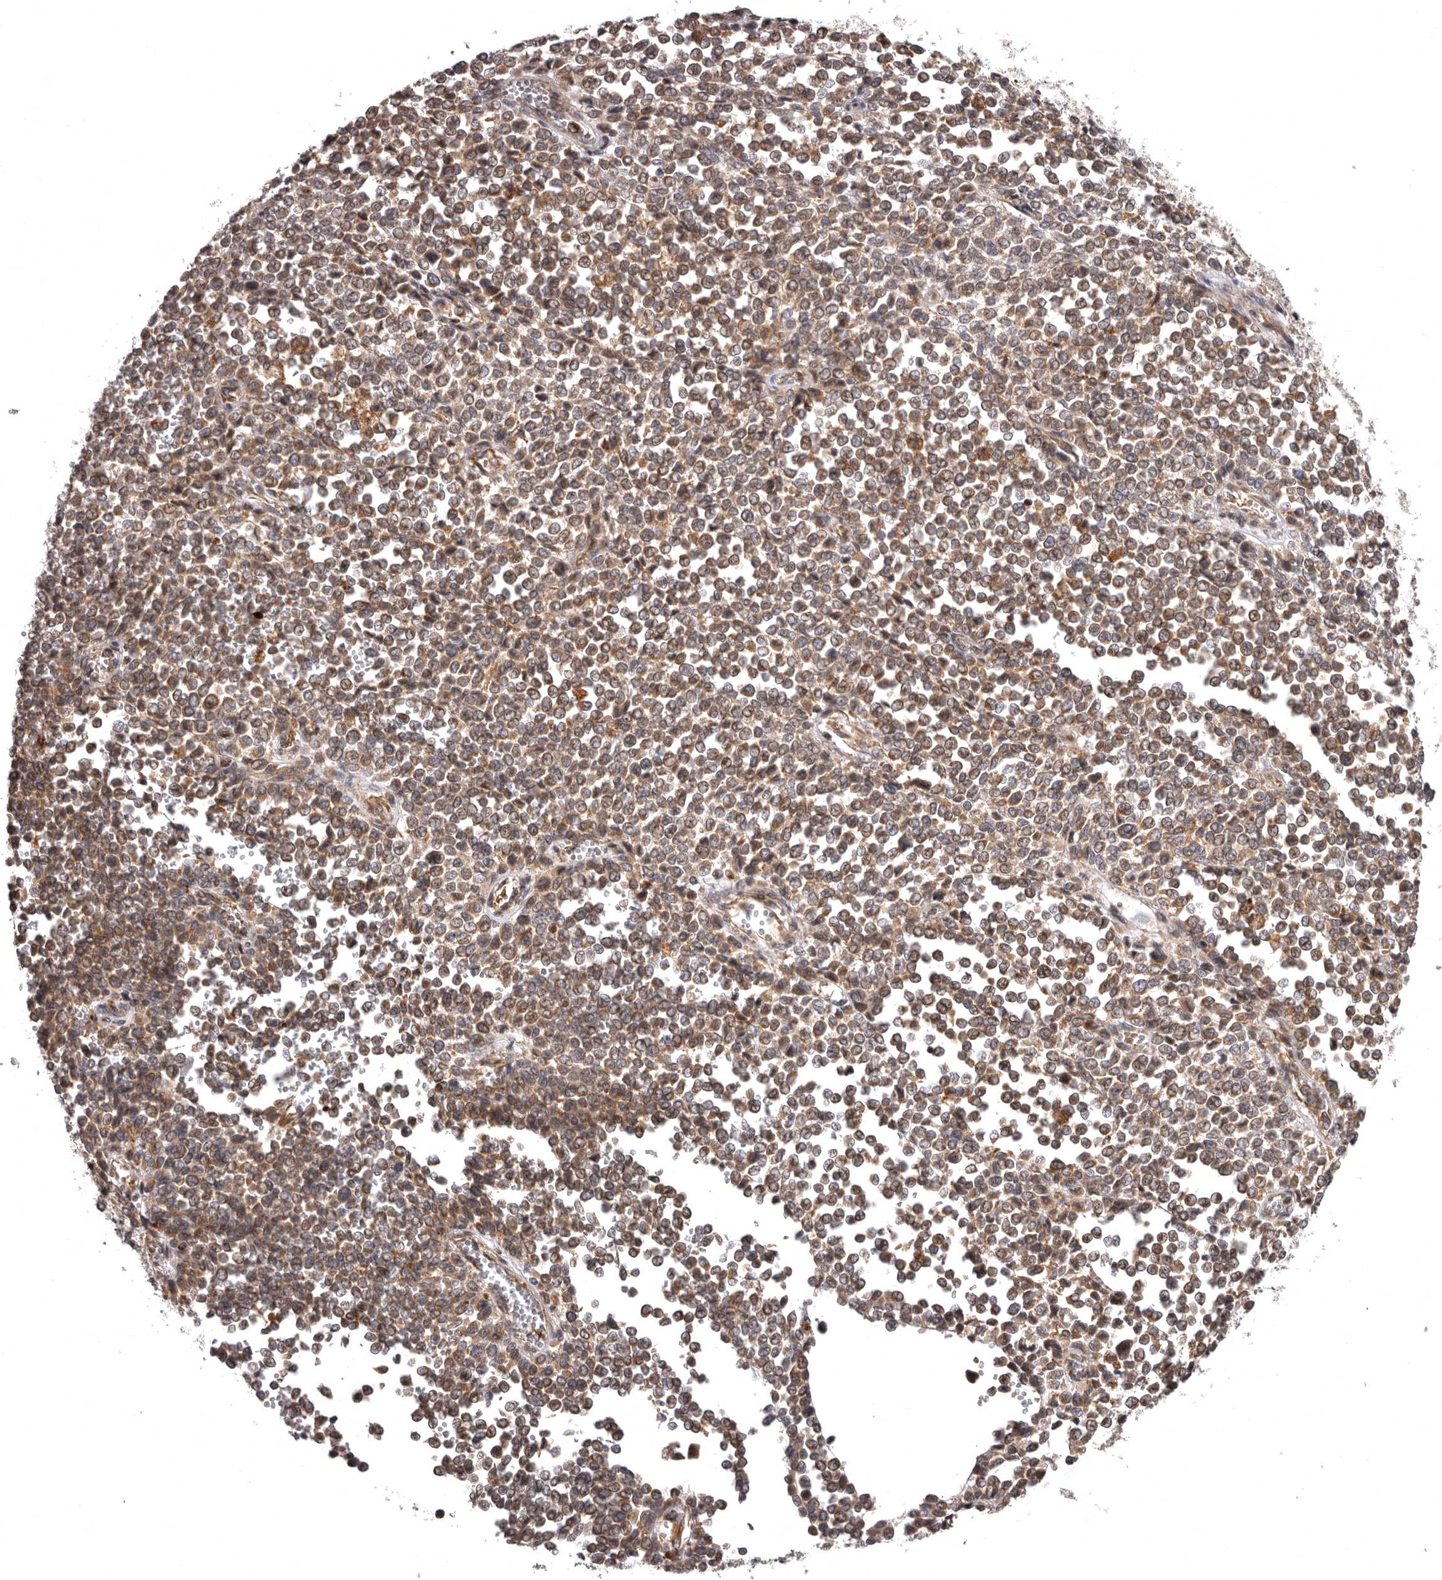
{"staining": {"intensity": "moderate", "quantity": ">75%", "location": "cytoplasmic/membranous"}, "tissue": "melanoma", "cell_type": "Tumor cells", "image_type": "cancer", "snomed": [{"axis": "morphology", "description": "Malignant melanoma, Metastatic site"}, {"axis": "topography", "description": "Pancreas"}], "caption": "Melanoma stained with DAB (3,3'-diaminobenzidine) immunohistochemistry (IHC) displays medium levels of moderate cytoplasmic/membranous expression in approximately >75% of tumor cells.", "gene": "ADCY2", "patient": {"sex": "female", "age": 30}}